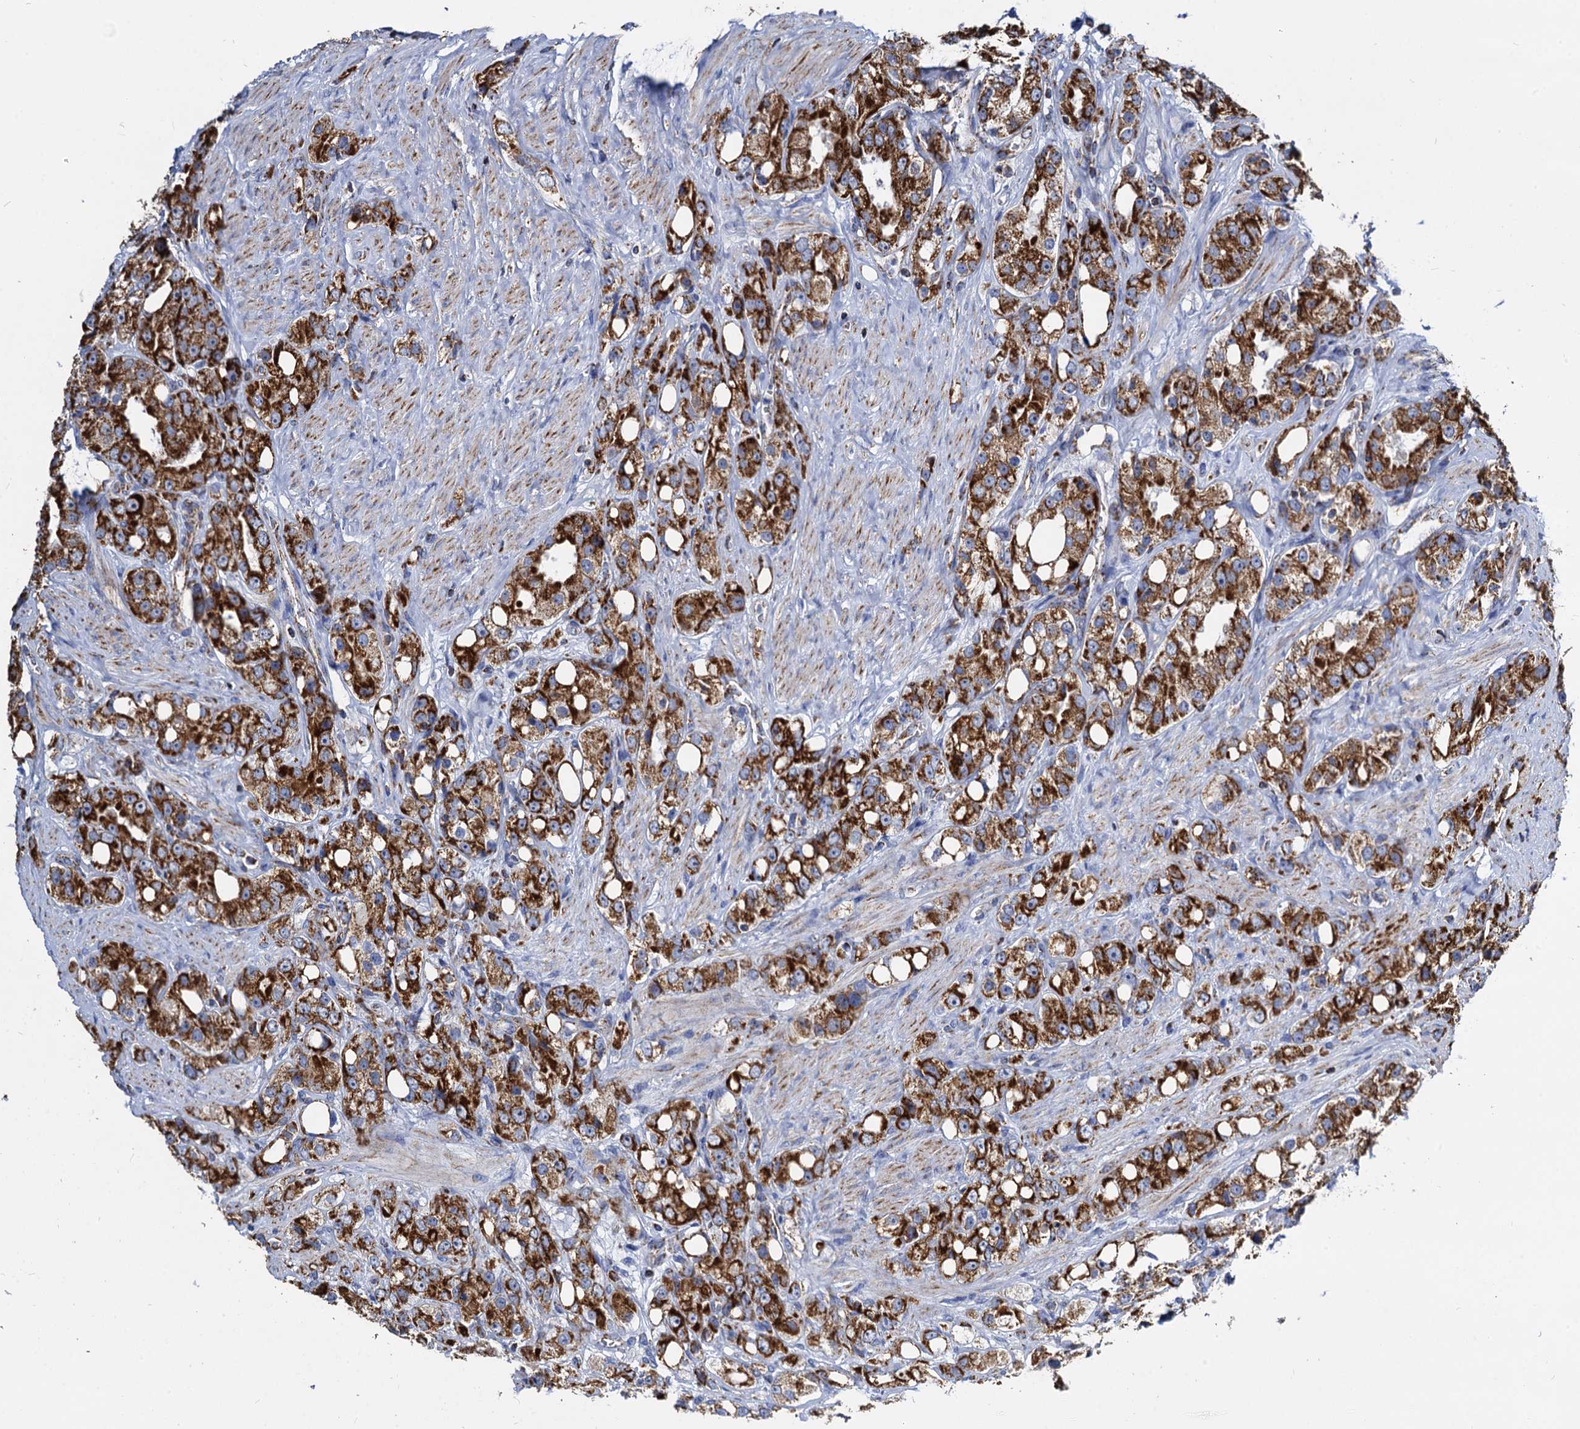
{"staining": {"intensity": "strong", "quantity": ">75%", "location": "cytoplasmic/membranous"}, "tissue": "prostate cancer", "cell_type": "Tumor cells", "image_type": "cancer", "snomed": [{"axis": "morphology", "description": "Adenocarcinoma, NOS"}, {"axis": "topography", "description": "Prostate"}], "caption": "Strong cytoplasmic/membranous positivity for a protein is identified in about >75% of tumor cells of prostate cancer using immunohistochemistry.", "gene": "TIMM10", "patient": {"sex": "male", "age": 79}}